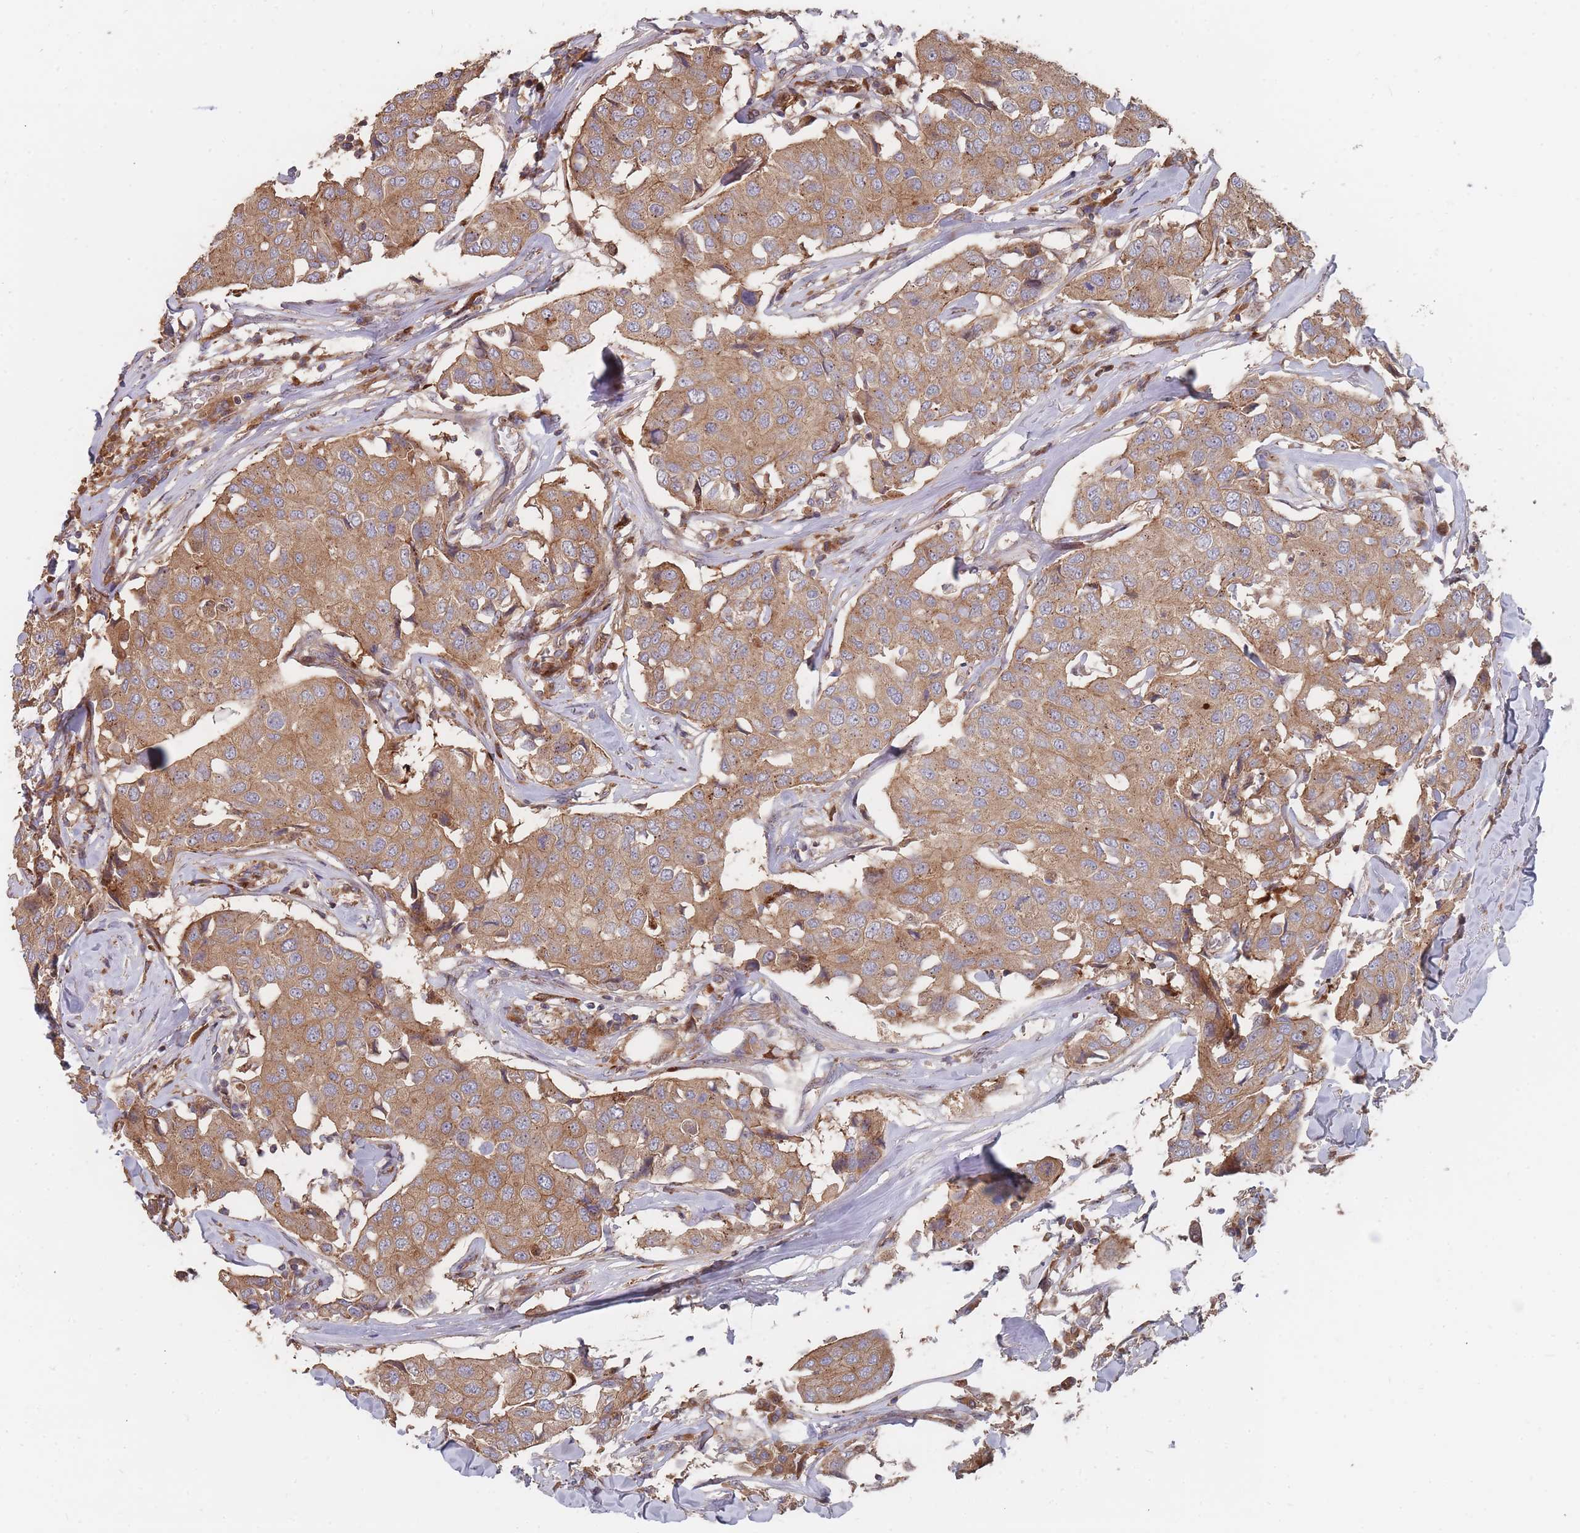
{"staining": {"intensity": "moderate", "quantity": ">75%", "location": "cytoplasmic/membranous"}, "tissue": "breast cancer", "cell_type": "Tumor cells", "image_type": "cancer", "snomed": [{"axis": "morphology", "description": "Duct carcinoma"}, {"axis": "topography", "description": "Breast"}], "caption": "Breast invasive ductal carcinoma tissue displays moderate cytoplasmic/membranous expression in approximately >75% of tumor cells", "gene": "THSD7B", "patient": {"sex": "female", "age": 80}}